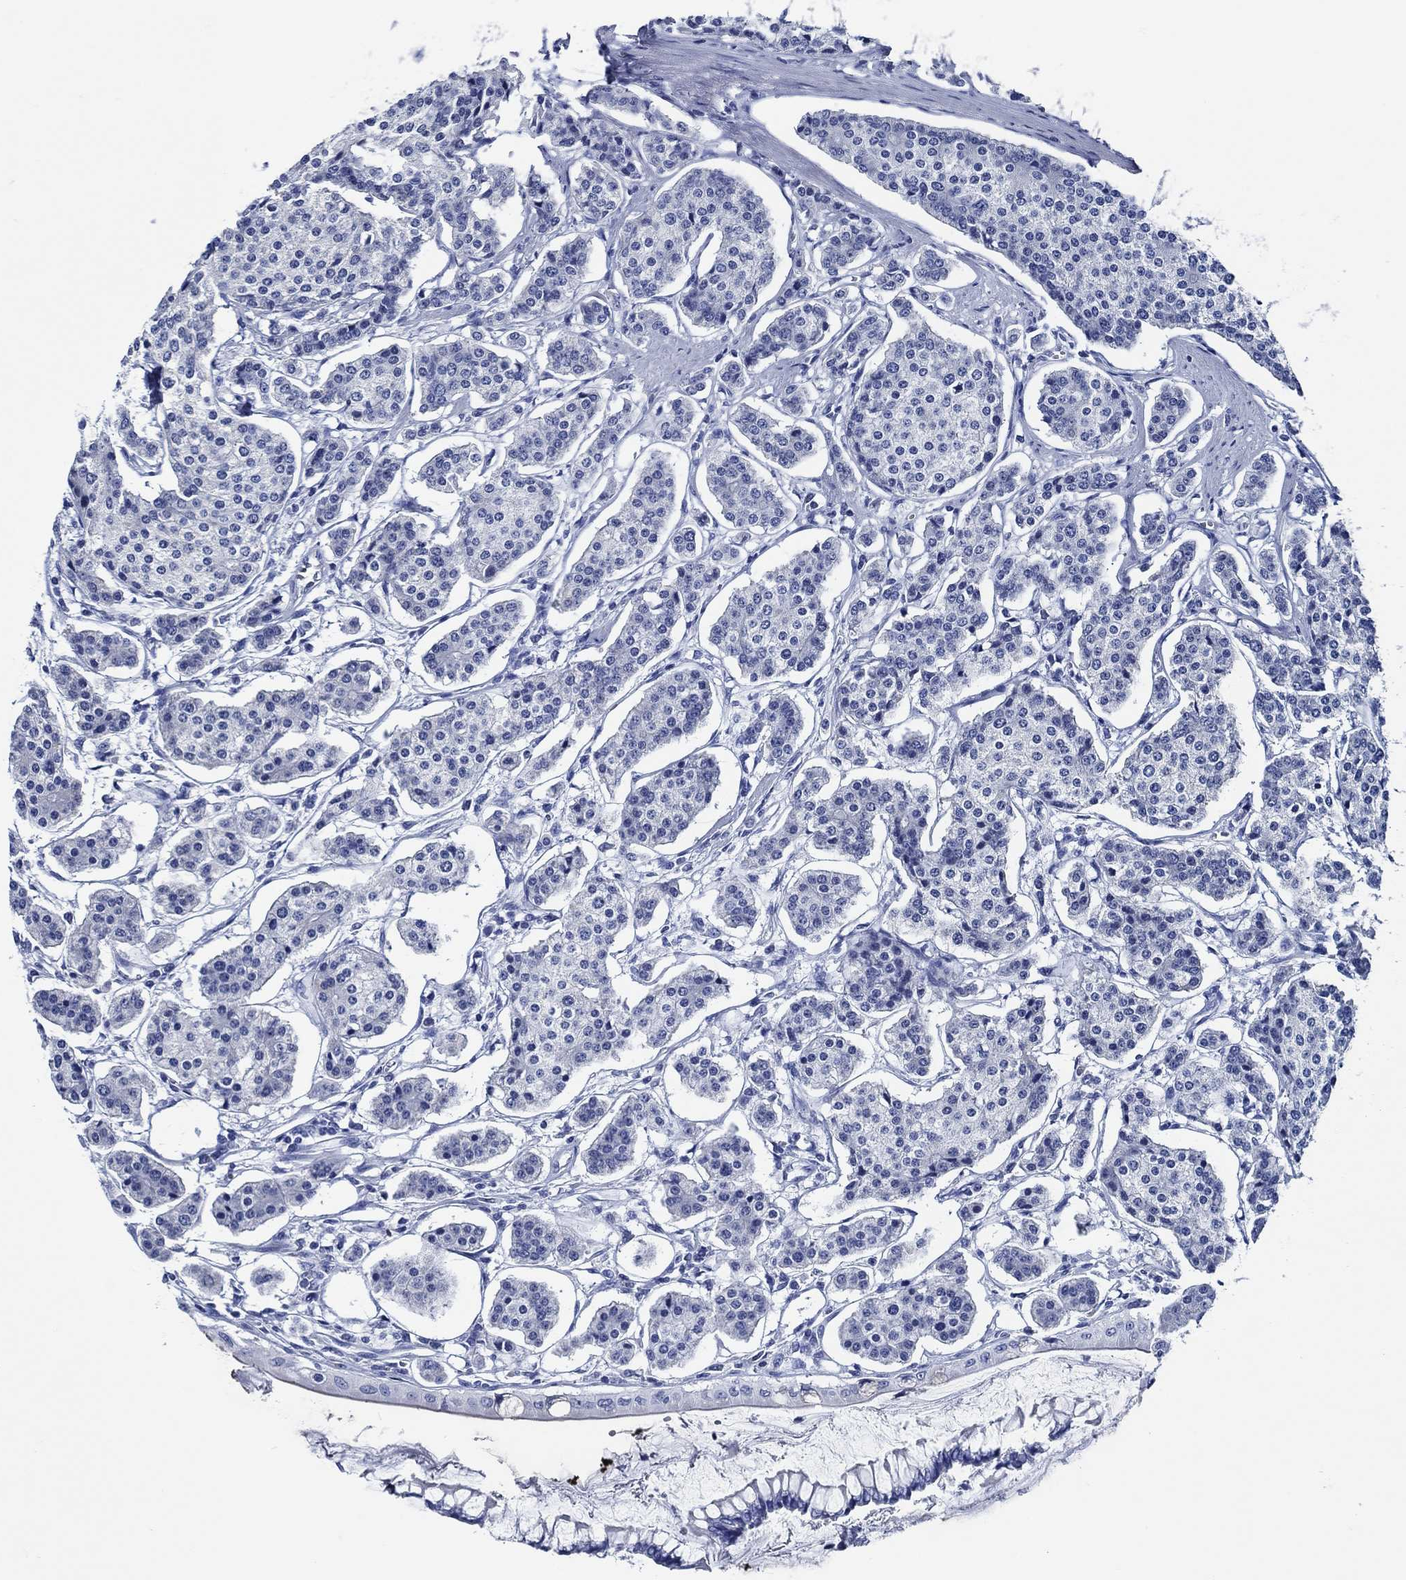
{"staining": {"intensity": "negative", "quantity": "none", "location": "none"}, "tissue": "carcinoid", "cell_type": "Tumor cells", "image_type": "cancer", "snomed": [{"axis": "morphology", "description": "Carcinoid, malignant, NOS"}, {"axis": "topography", "description": "Small intestine"}], "caption": "A photomicrograph of malignant carcinoid stained for a protein shows no brown staining in tumor cells.", "gene": "WDR62", "patient": {"sex": "female", "age": 65}}